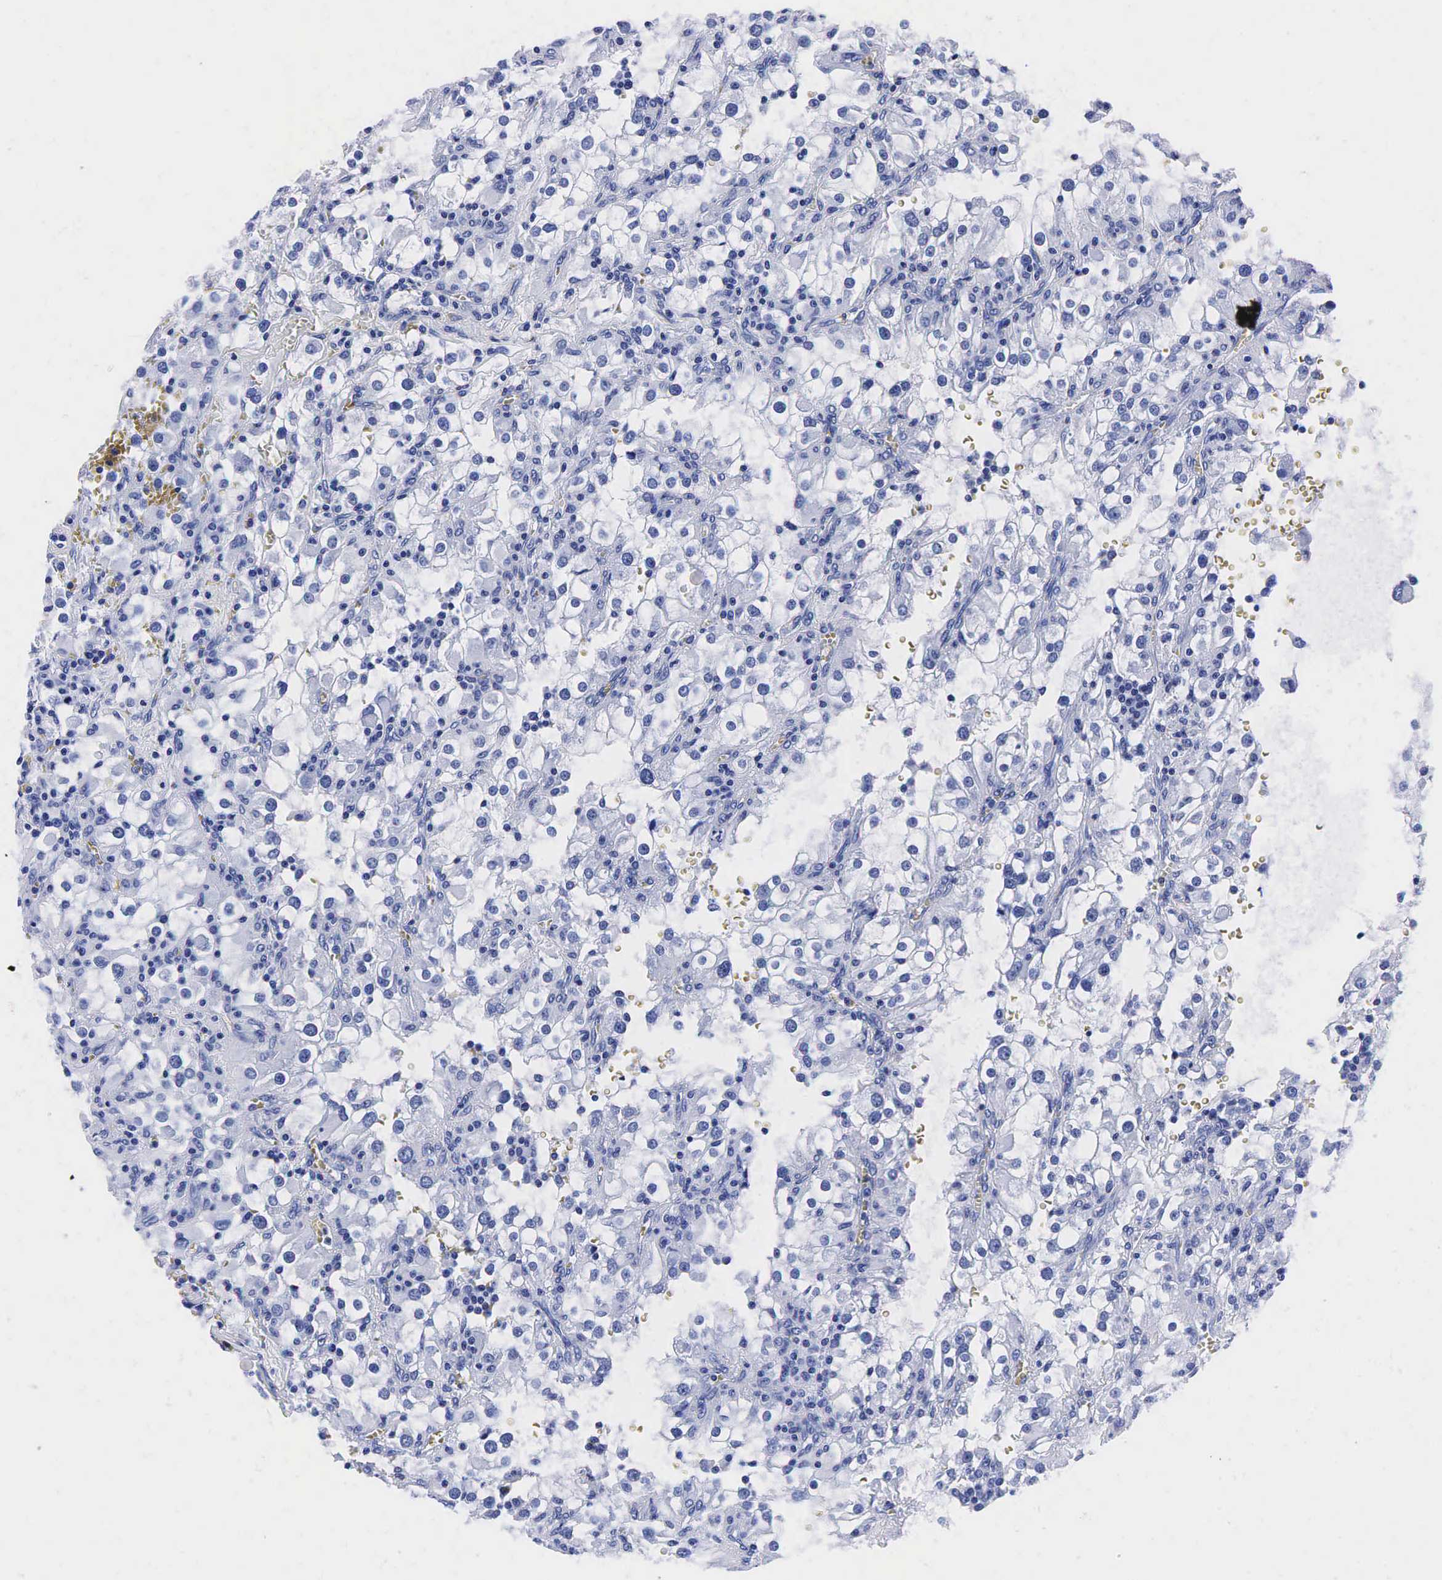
{"staining": {"intensity": "negative", "quantity": "none", "location": "none"}, "tissue": "renal cancer", "cell_type": "Tumor cells", "image_type": "cancer", "snomed": [{"axis": "morphology", "description": "Adenocarcinoma, NOS"}, {"axis": "topography", "description": "Kidney"}], "caption": "Tumor cells show no significant expression in renal adenocarcinoma.", "gene": "TG", "patient": {"sex": "female", "age": 52}}